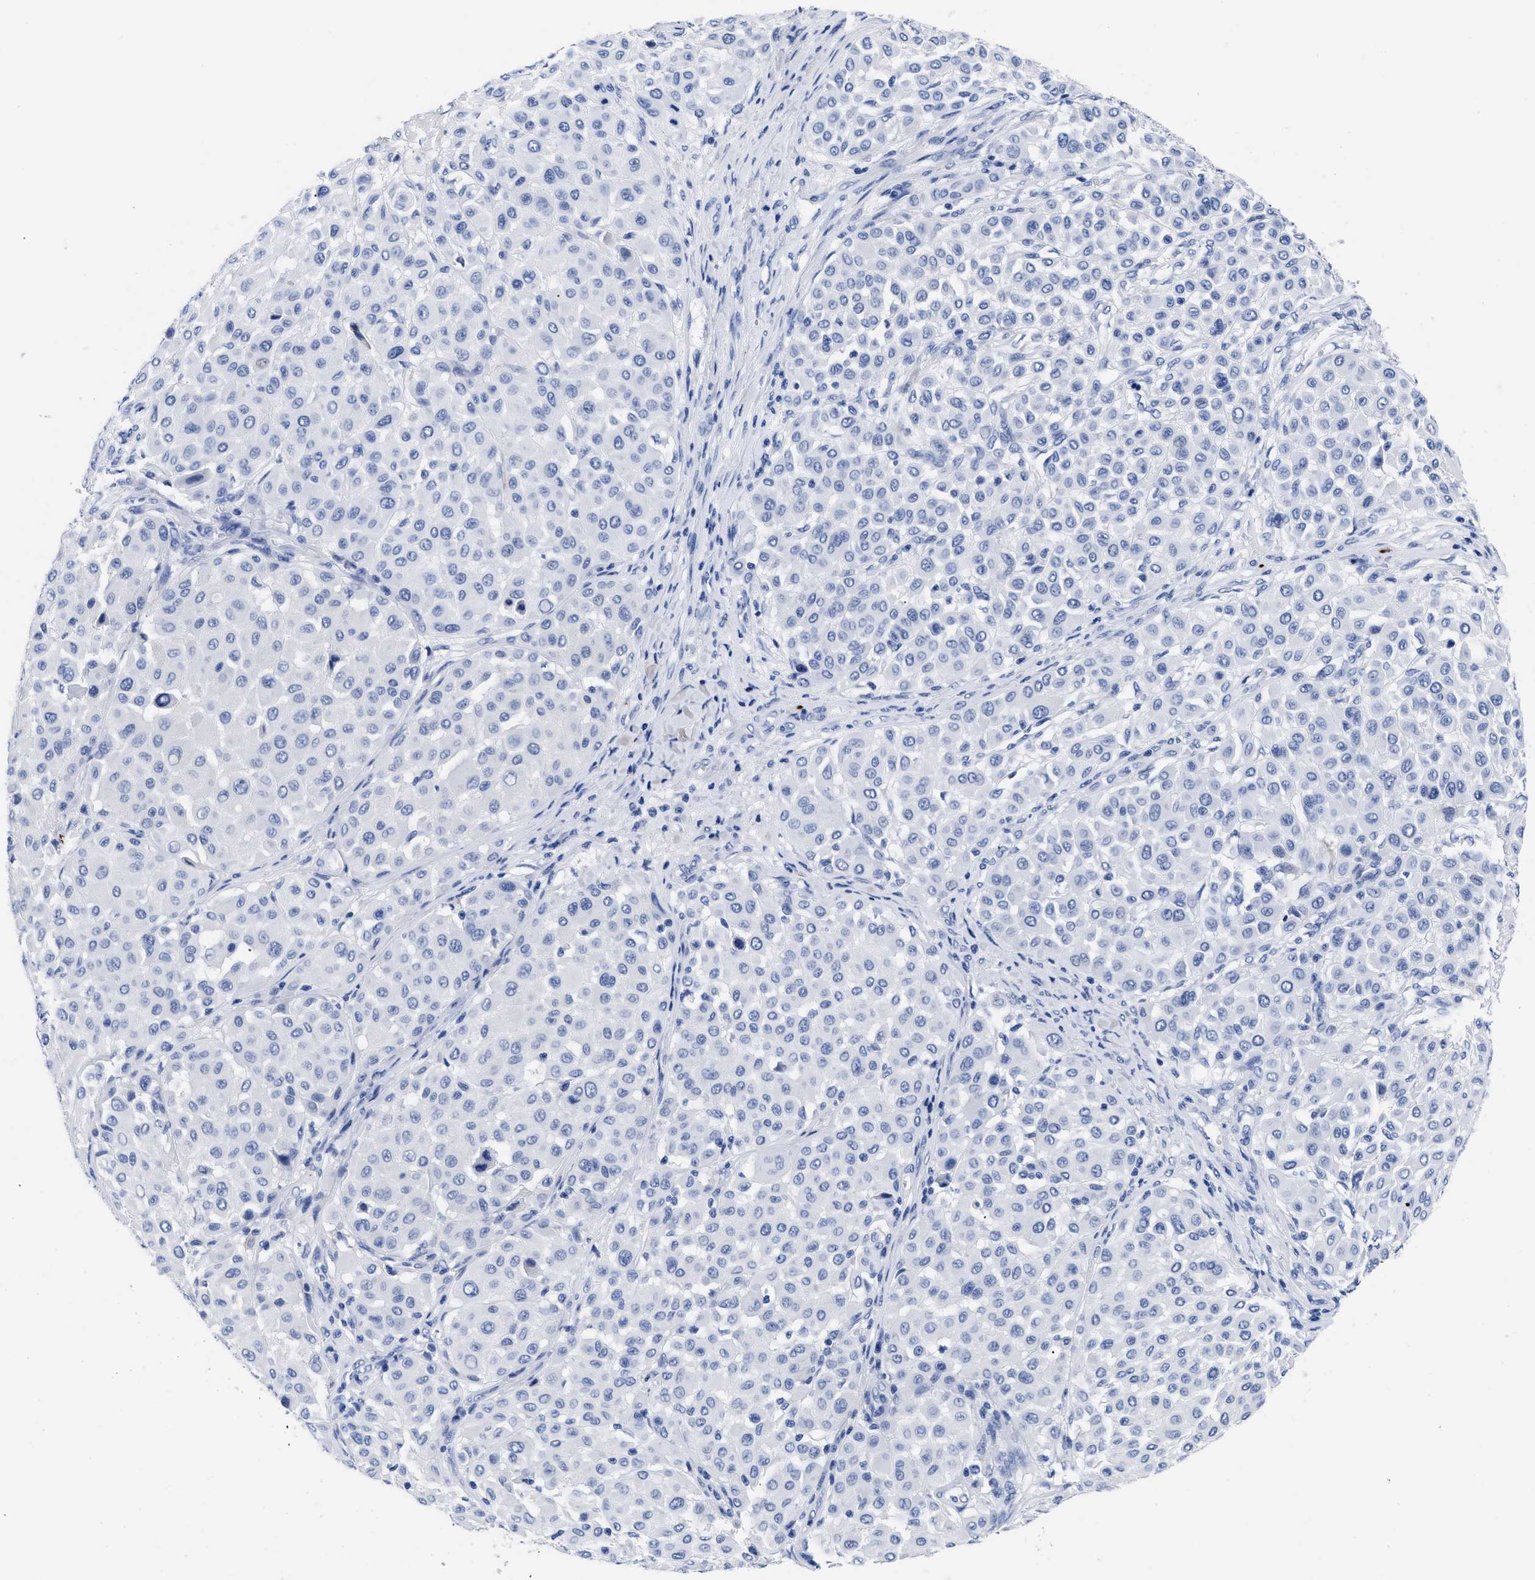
{"staining": {"intensity": "negative", "quantity": "none", "location": "none"}, "tissue": "melanoma", "cell_type": "Tumor cells", "image_type": "cancer", "snomed": [{"axis": "morphology", "description": "Malignant melanoma, Metastatic site"}, {"axis": "topography", "description": "Soft tissue"}], "caption": "Tumor cells show no significant protein positivity in malignant melanoma (metastatic site).", "gene": "TREML1", "patient": {"sex": "male", "age": 41}}